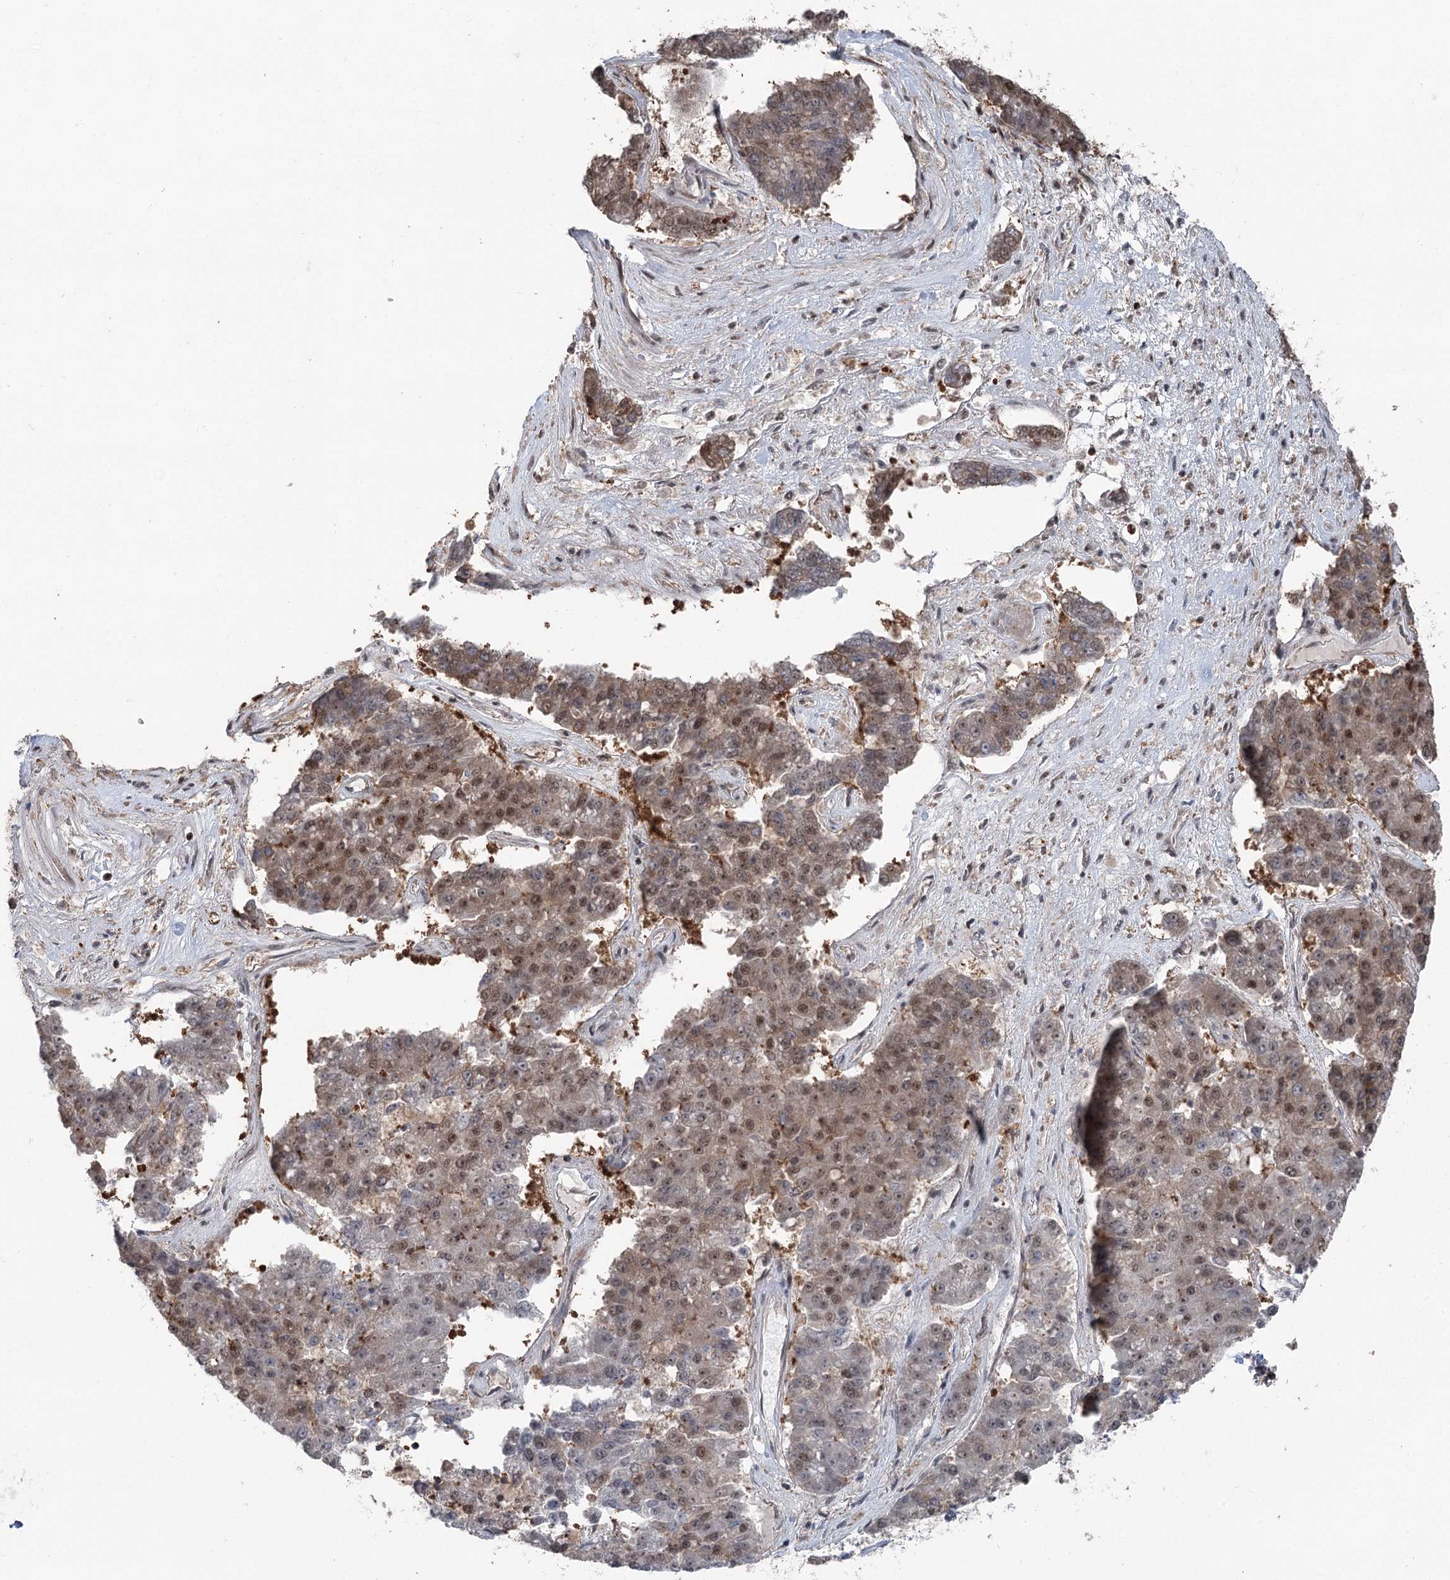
{"staining": {"intensity": "moderate", "quantity": "25%-75%", "location": "nuclear"}, "tissue": "pancreatic cancer", "cell_type": "Tumor cells", "image_type": "cancer", "snomed": [{"axis": "morphology", "description": "Adenocarcinoma, NOS"}, {"axis": "topography", "description": "Pancreas"}], "caption": "Human pancreatic adenocarcinoma stained with a protein marker demonstrates moderate staining in tumor cells.", "gene": "CCSER2", "patient": {"sex": "male", "age": 50}}